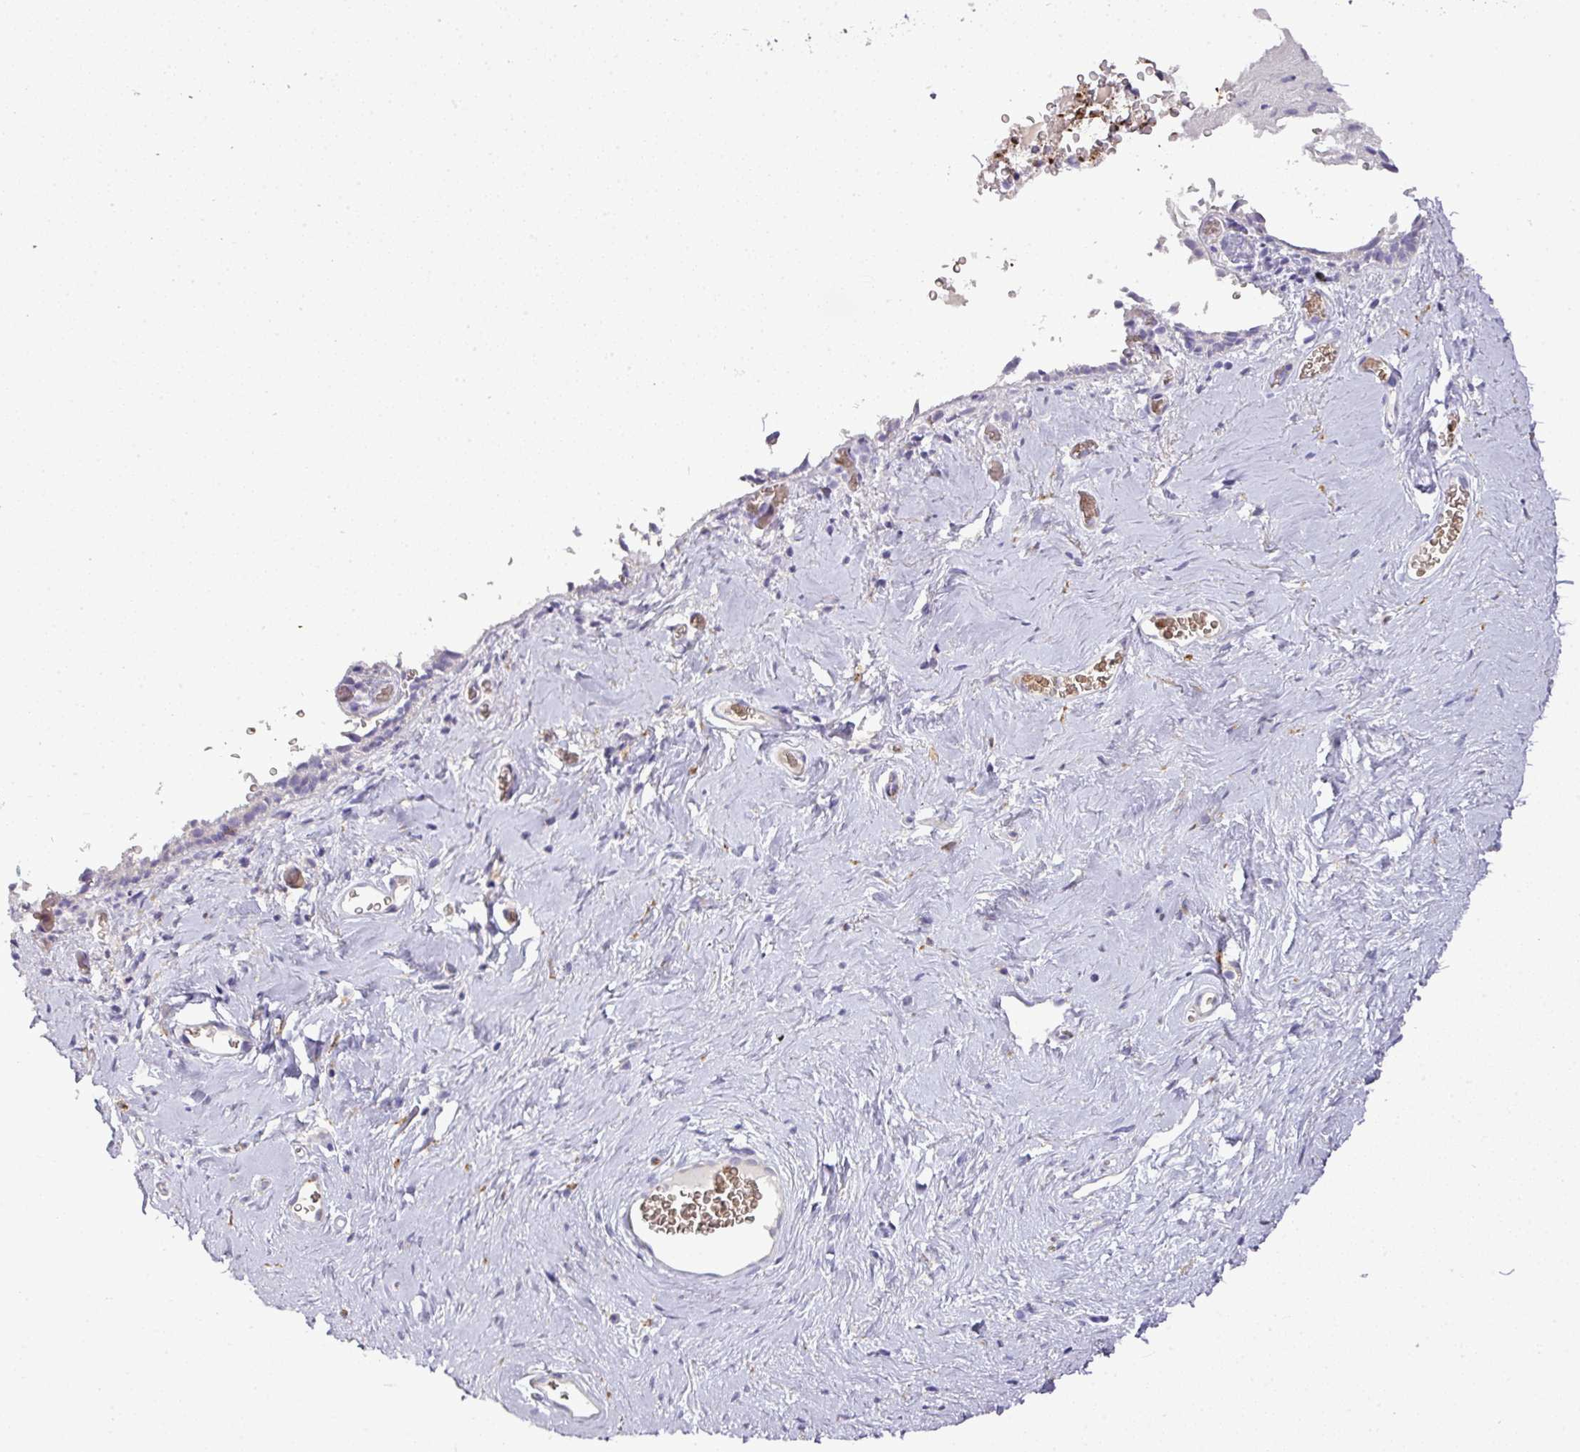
{"staining": {"intensity": "weak", "quantity": "<25%", "location": "cytoplasmic/membranous"}, "tissue": "vagina", "cell_type": "Squamous epithelial cells", "image_type": "normal", "snomed": [{"axis": "morphology", "description": "Normal tissue, NOS"}, {"axis": "morphology", "description": "Adenocarcinoma, NOS"}, {"axis": "topography", "description": "Rectum"}, {"axis": "topography", "description": "Vagina"}, {"axis": "topography", "description": "Peripheral nerve tissue"}], "caption": "The image shows no staining of squamous epithelial cells in unremarkable vagina. (DAB immunohistochemistry visualized using brightfield microscopy, high magnification).", "gene": "ATP6V1F", "patient": {"sex": "female", "age": 71}}